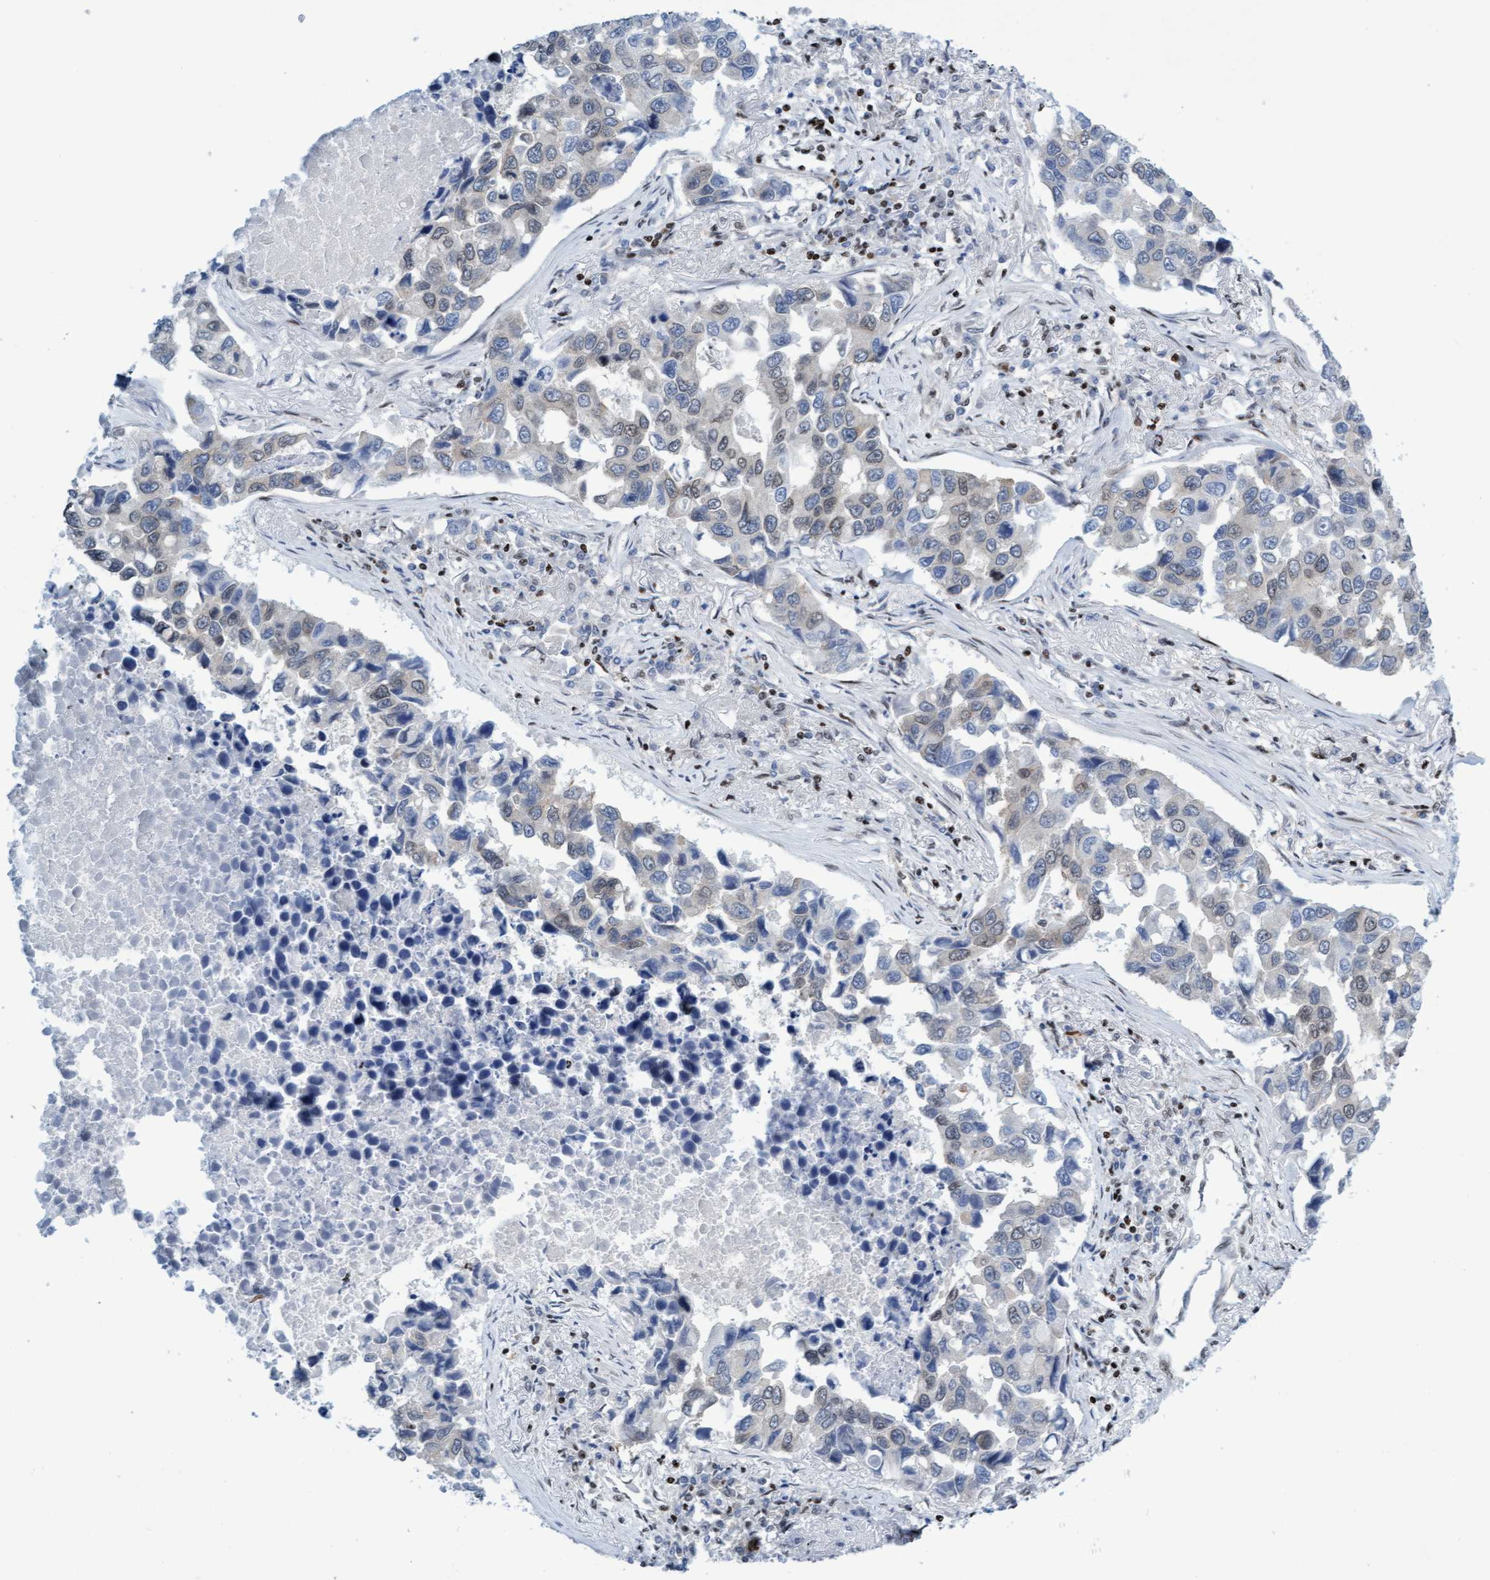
{"staining": {"intensity": "negative", "quantity": "none", "location": "none"}, "tissue": "lung cancer", "cell_type": "Tumor cells", "image_type": "cancer", "snomed": [{"axis": "morphology", "description": "Adenocarcinoma, NOS"}, {"axis": "topography", "description": "Lung"}], "caption": "A histopathology image of lung cancer stained for a protein reveals no brown staining in tumor cells.", "gene": "GLRX2", "patient": {"sex": "male", "age": 64}}